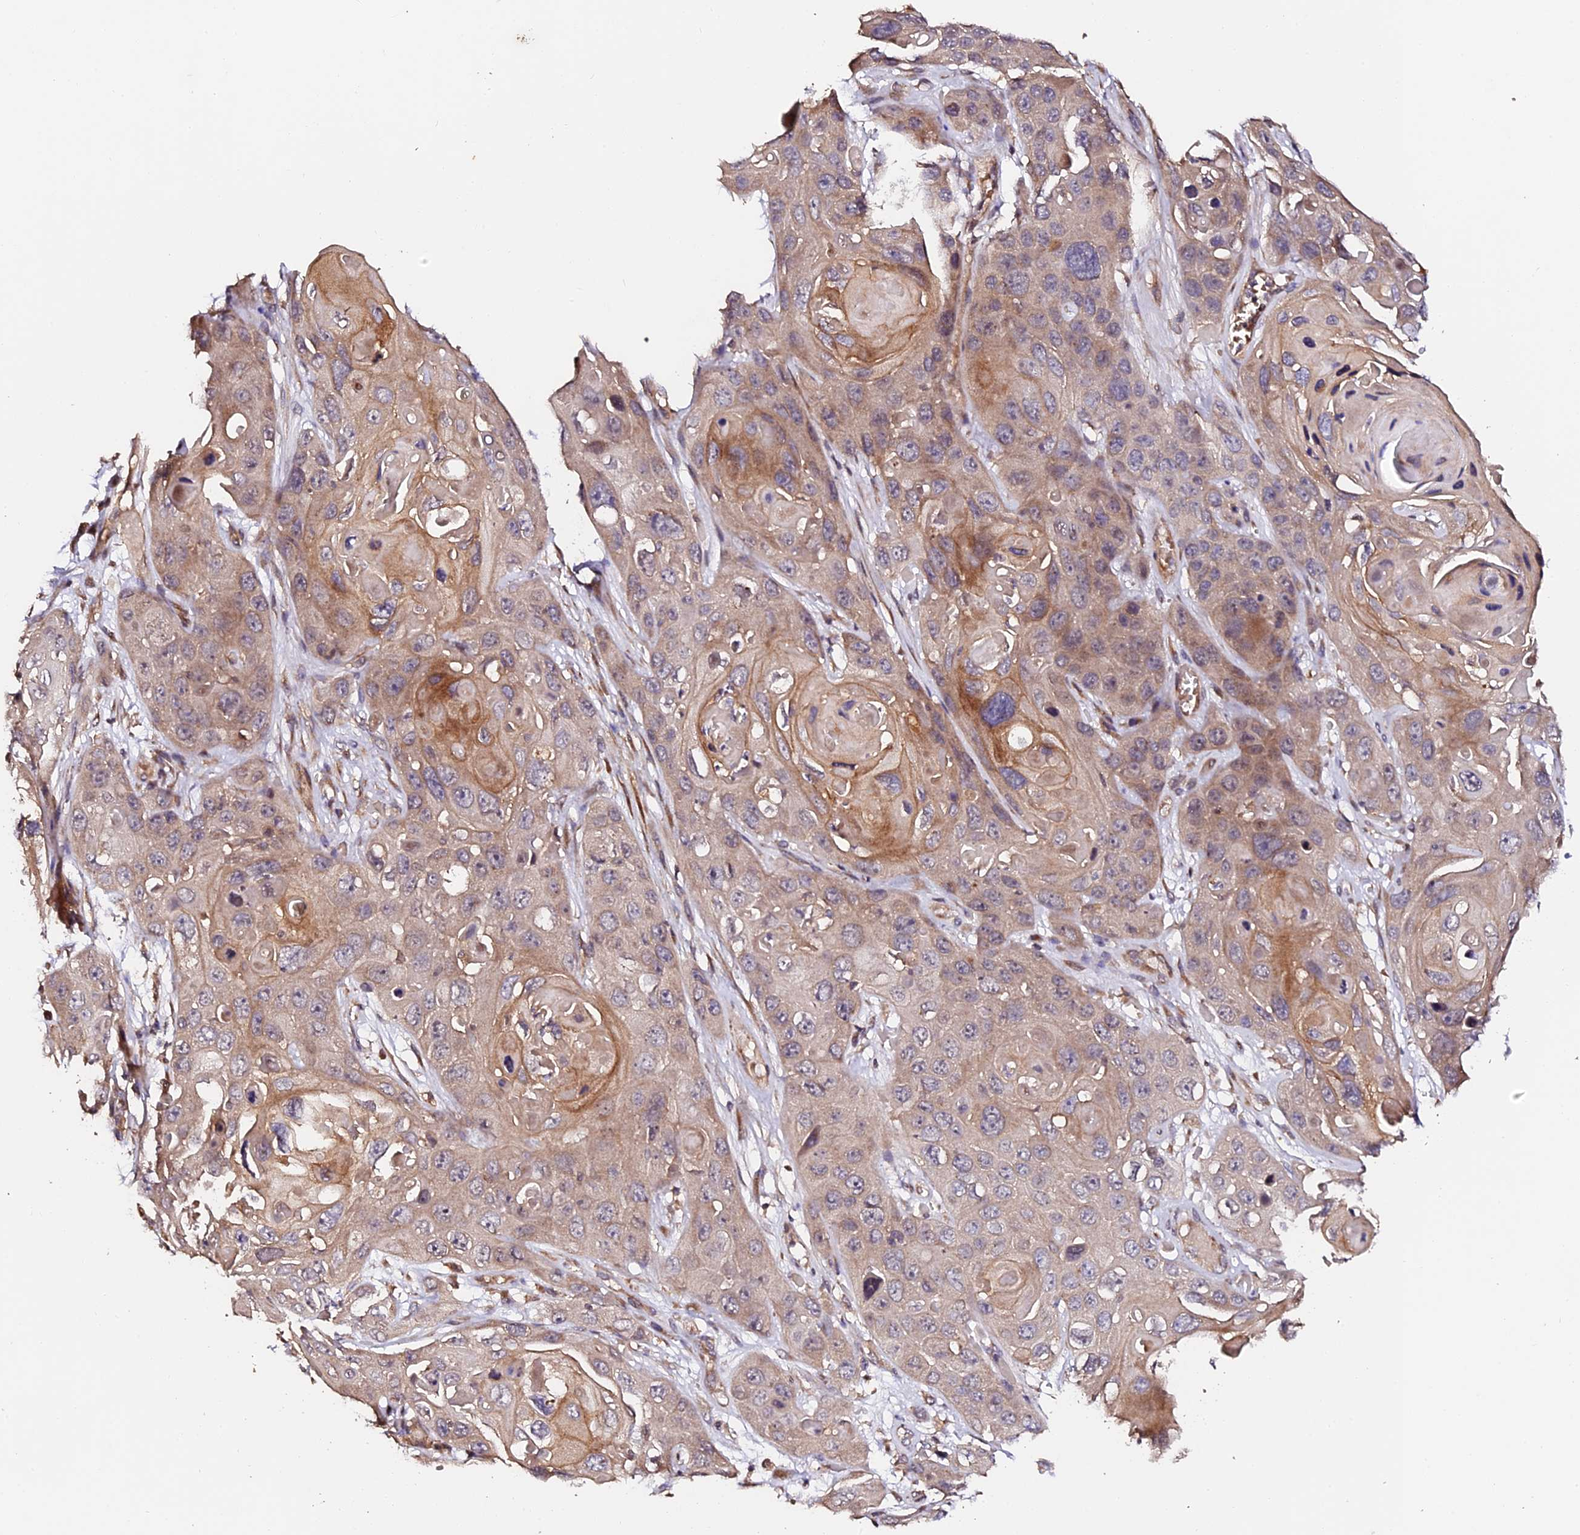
{"staining": {"intensity": "moderate", "quantity": "<25%", "location": "cytoplasmic/membranous"}, "tissue": "skin cancer", "cell_type": "Tumor cells", "image_type": "cancer", "snomed": [{"axis": "morphology", "description": "Squamous cell carcinoma, NOS"}, {"axis": "topography", "description": "Skin"}], "caption": "IHC of squamous cell carcinoma (skin) displays low levels of moderate cytoplasmic/membranous expression in approximately <25% of tumor cells.", "gene": "TDO2", "patient": {"sex": "male", "age": 55}}